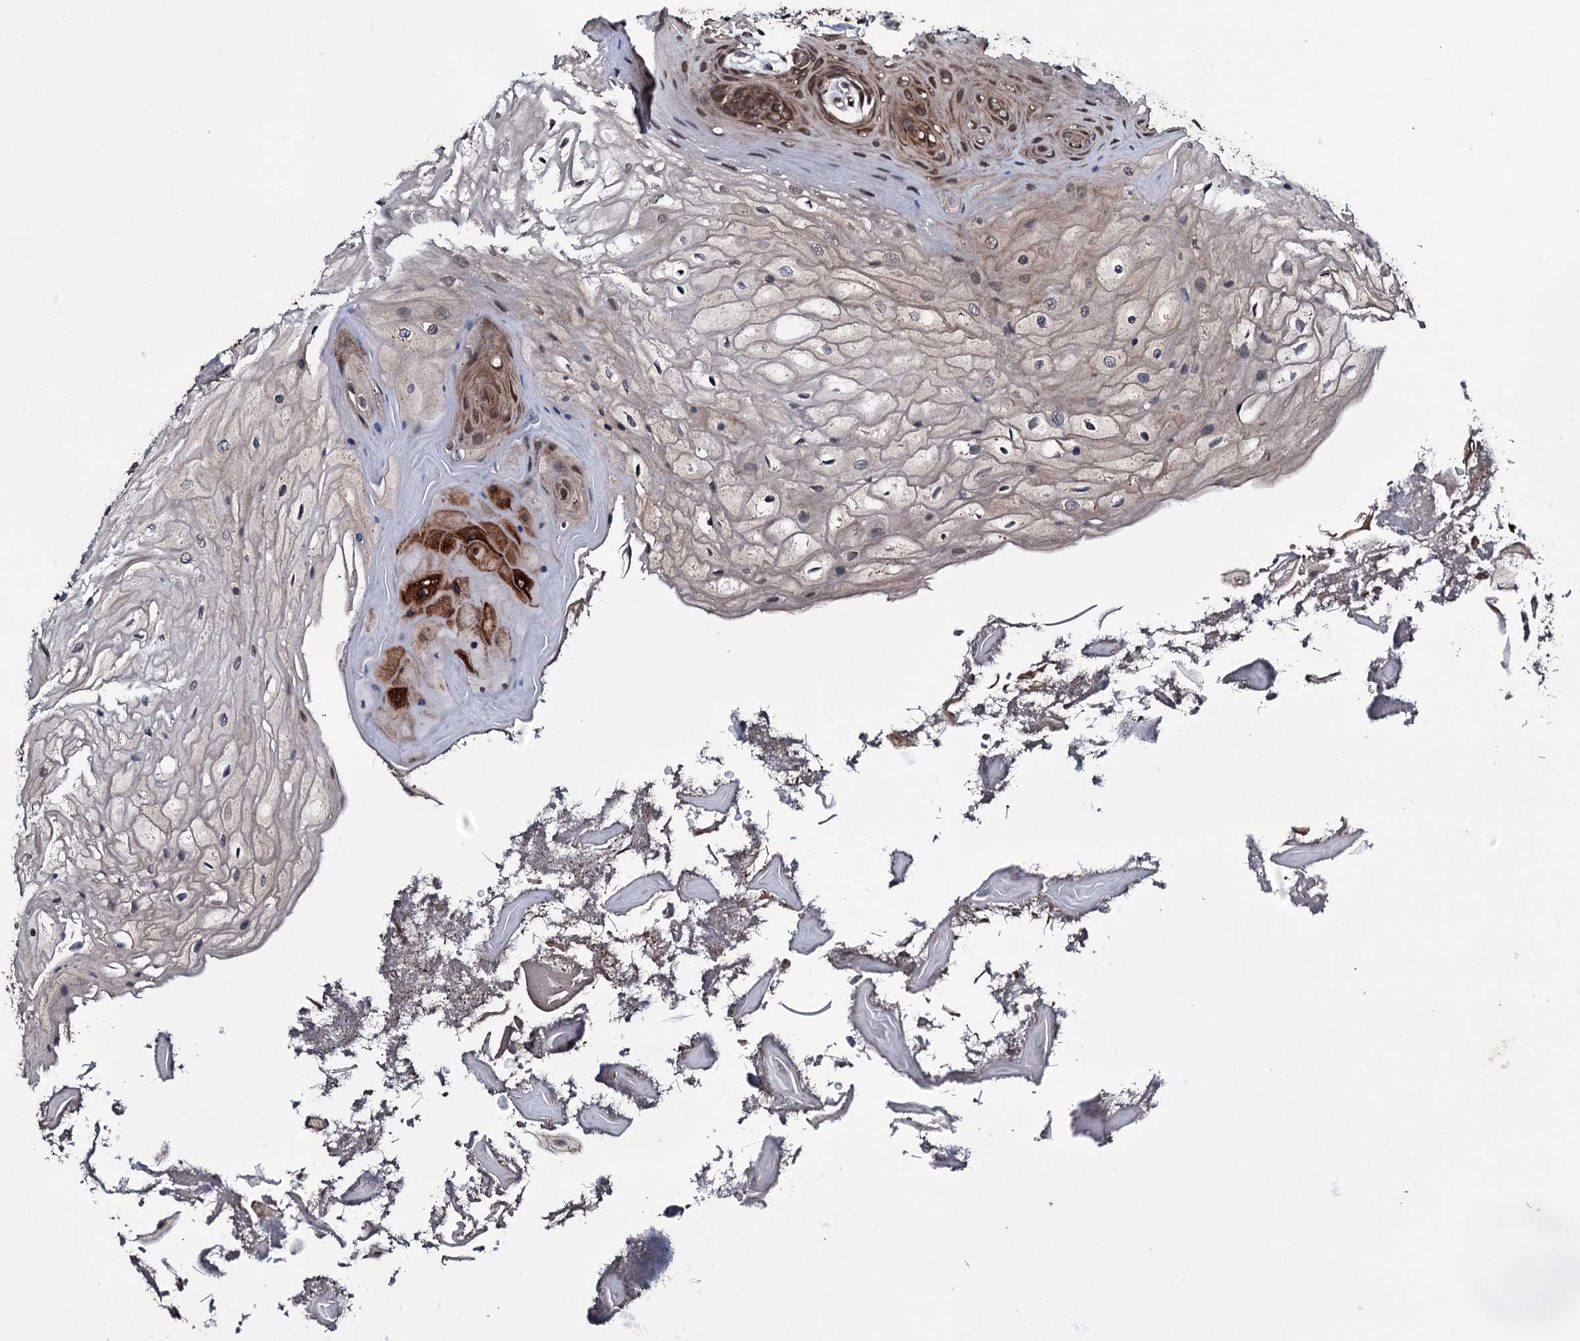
{"staining": {"intensity": "strong", "quantity": "25%-75%", "location": "cytoplasmic/membranous,nuclear"}, "tissue": "oral mucosa", "cell_type": "Squamous epithelial cells", "image_type": "normal", "snomed": [{"axis": "morphology", "description": "Normal tissue, NOS"}, {"axis": "topography", "description": "Oral tissue"}], "caption": "Benign oral mucosa shows strong cytoplasmic/membranous,nuclear expression in about 25%-75% of squamous epithelial cells, visualized by immunohistochemistry.", "gene": "MRPS31", "patient": {"sex": "female", "age": 80}}